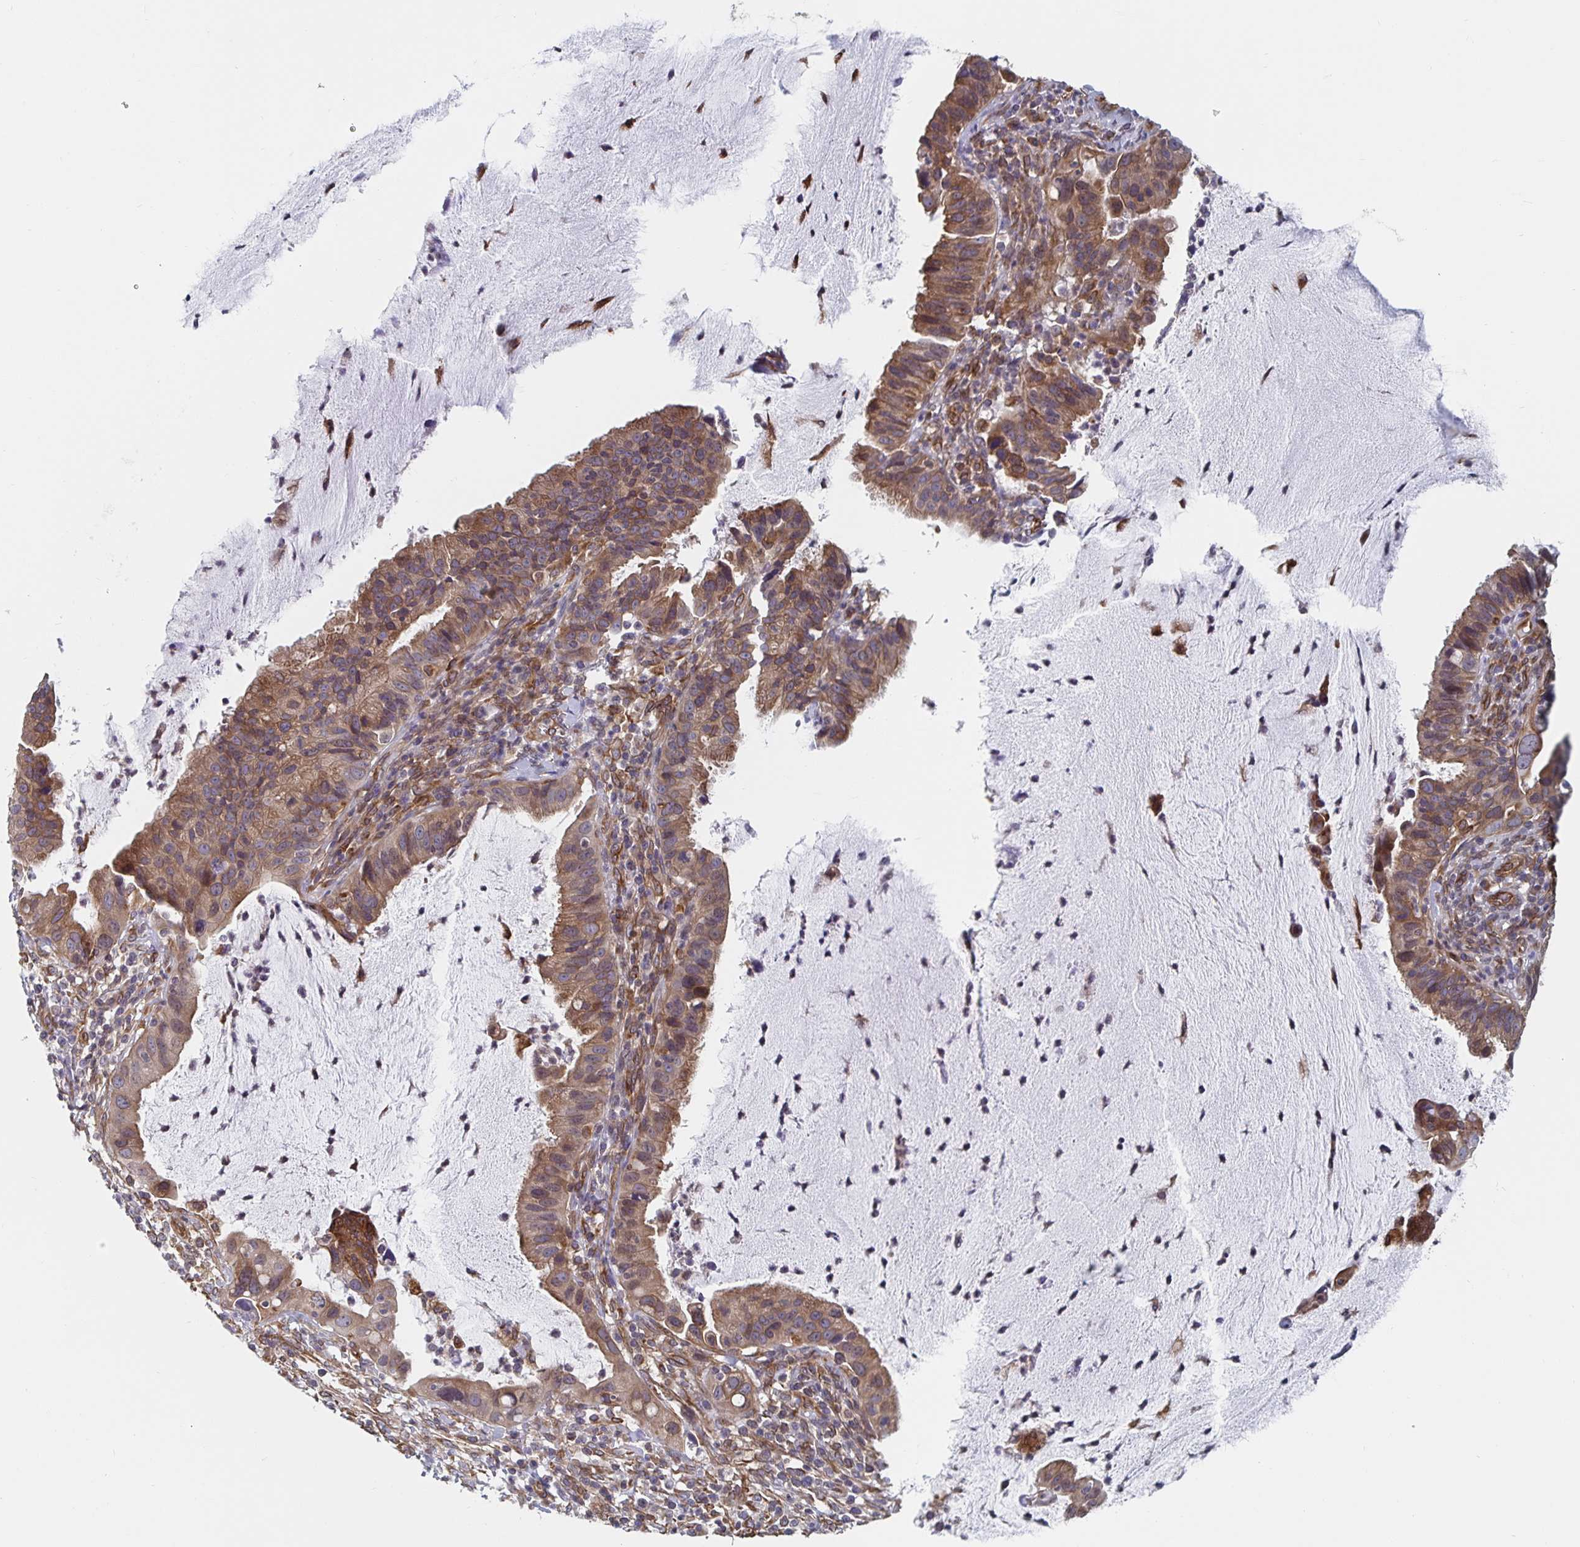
{"staining": {"intensity": "moderate", "quantity": ">75%", "location": "cytoplasmic/membranous"}, "tissue": "cervical cancer", "cell_type": "Tumor cells", "image_type": "cancer", "snomed": [{"axis": "morphology", "description": "Adenocarcinoma, NOS"}, {"axis": "topography", "description": "Cervix"}], "caption": "IHC histopathology image of neoplastic tissue: human cervical cancer stained using IHC demonstrates medium levels of moderate protein expression localized specifically in the cytoplasmic/membranous of tumor cells, appearing as a cytoplasmic/membranous brown color.", "gene": "BCAP29", "patient": {"sex": "female", "age": 34}}